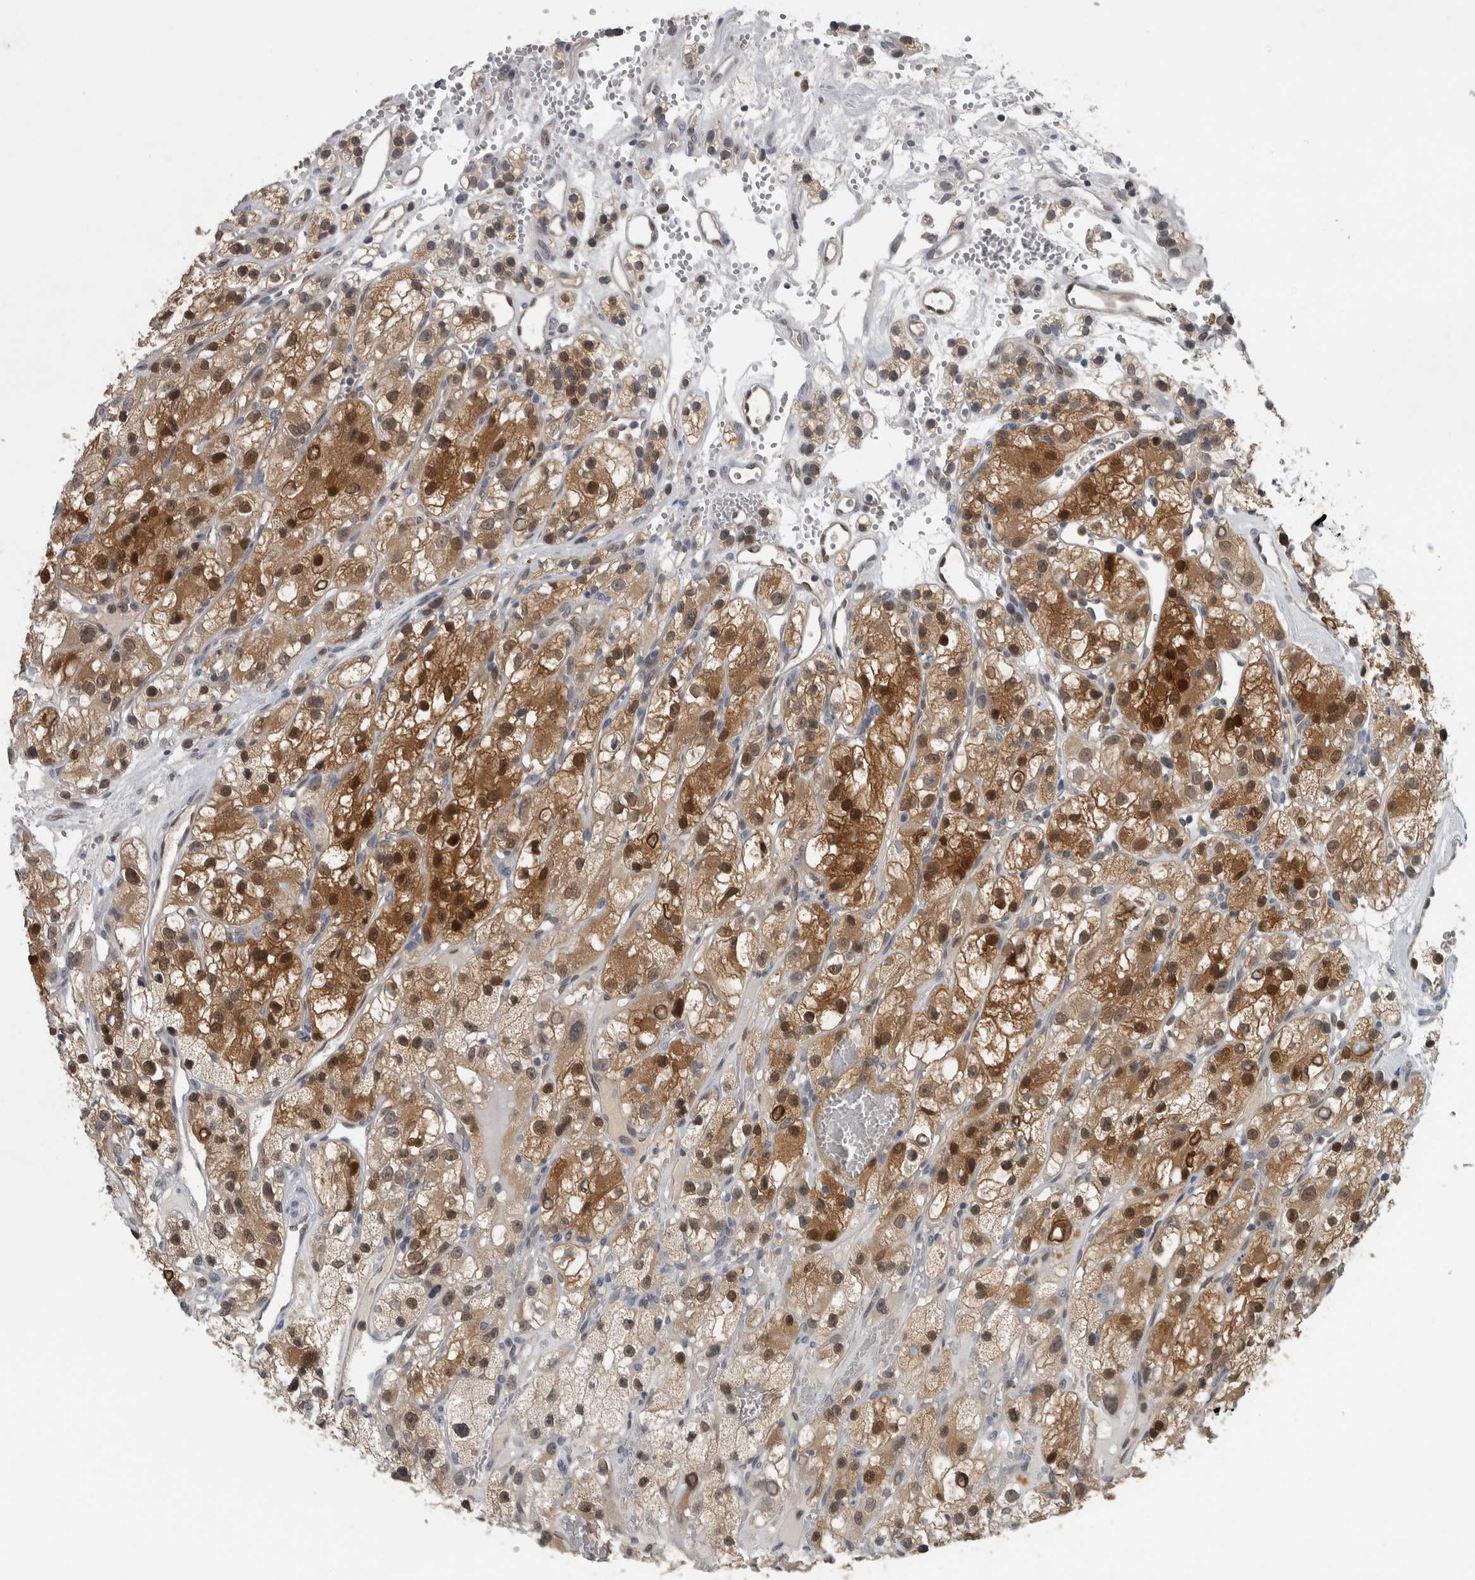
{"staining": {"intensity": "strong", "quantity": ">75%", "location": "cytoplasmic/membranous,nuclear"}, "tissue": "renal cancer", "cell_type": "Tumor cells", "image_type": "cancer", "snomed": [{"axis": "morphology", "description": "Adenocarcinoma, NOS"}, {"axis": "topography", "description": "Kidney"}], "caption": "Human renal adenocarcinoma stained with a brown dye shows strong cytoplasmic/membranous and nuclear positive staining in about >75% of tumor cells.", "gene": "NAPRT", "patient": {"sex": "female", "age": 57}}